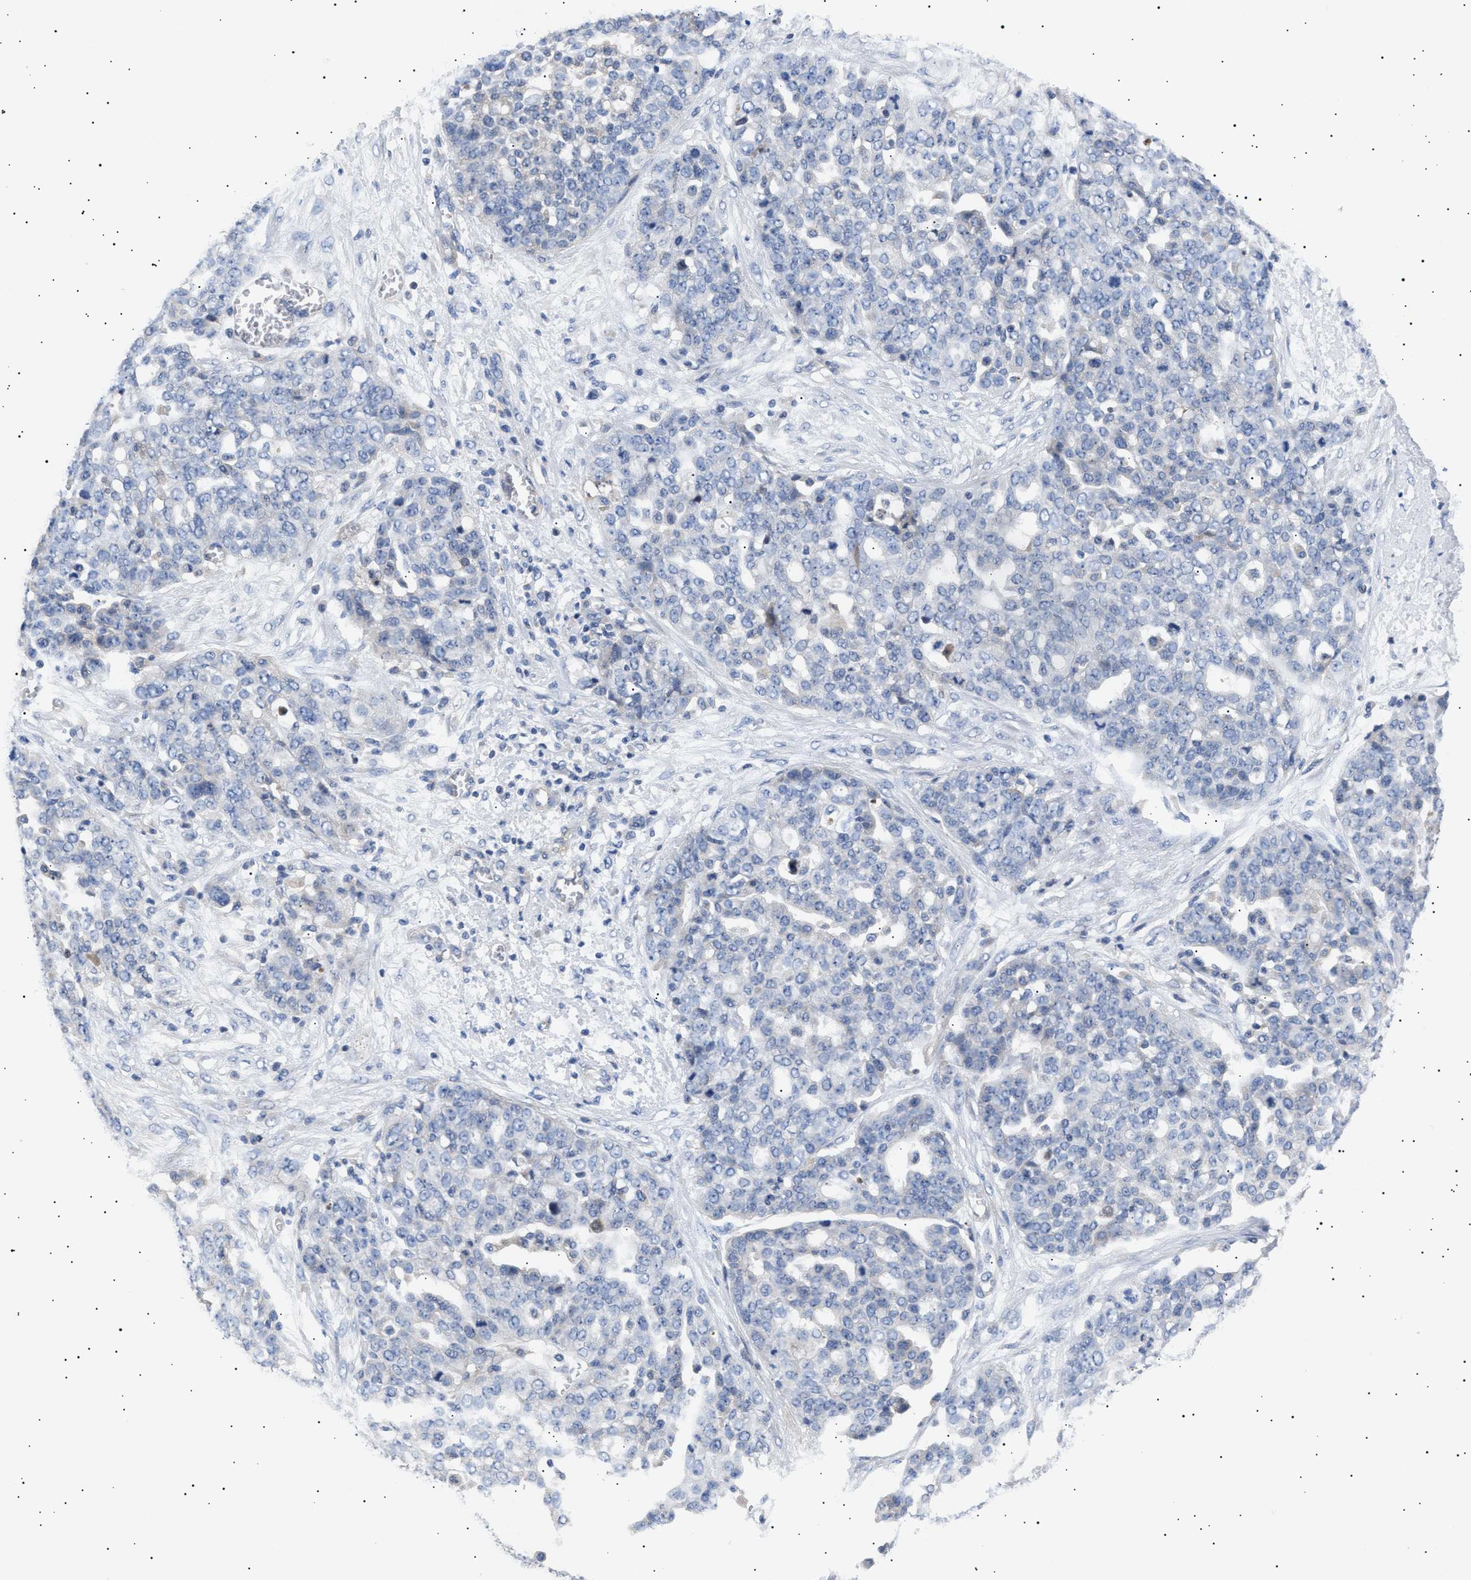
{"staining": {"intensity": "negative", "quantity": "none", "location": "none"}, "tissue": "ovarian cancer", "cell_type": "Tumor cells", "image_type": "cancer", "snomed": [{"axis": "morphology", "description": "Cystadenocarcinoma, serous, NOS"}, {"axis": "topography", "description": "Soft tissue"}, {"axis": "topography", "description": "Ovary"}], "caption": "High power microscopy image of an IHC histopathology image of ovarian cancer, revealing no significant expression in tumor cells.", "gene": "HEMGN", "patient": {"sex": "female", "age": 57}}